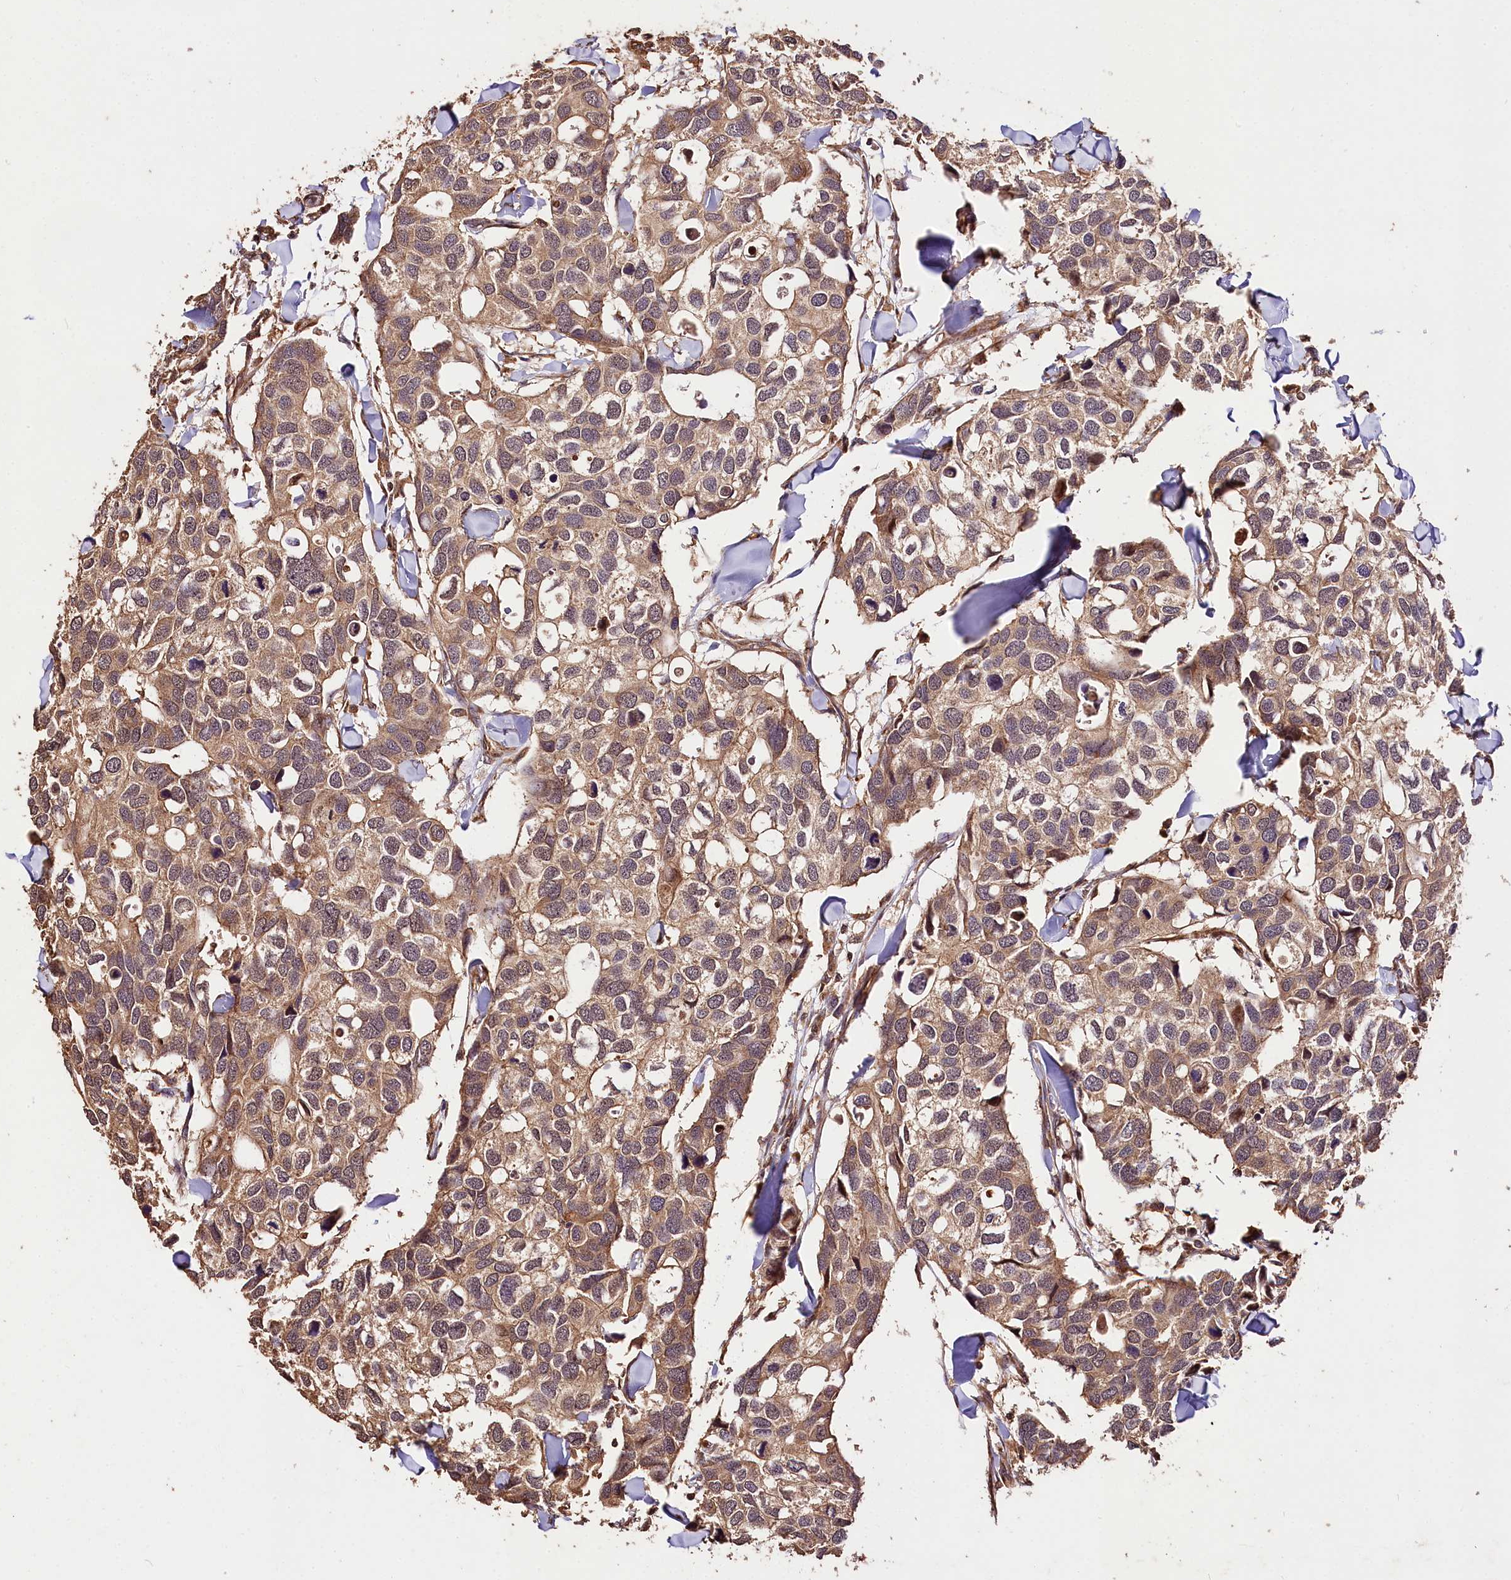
{"staining": {"intensity": "weak", "quantity": ">75%", "location": "cytoplasmic/membranous"}, "tissue": "breast cancer", "cell_type": "Tumor cells", "image_type": "cancer", "snomed": [{"axis": "morphology", "description": "Duct carcinoma"}, {"axis": "topography", "description": "Breast"}], "caption": "Weak cytoplasmic/membranous expression is present in about >75% of tumor cells in breast invasive ductal carcinoma. Immunohistochemistry stains the protein of interest in brown and the nuclei are stained blue.", "gene": "KPTN", "patient": {"sex": "female", "age": 83}}